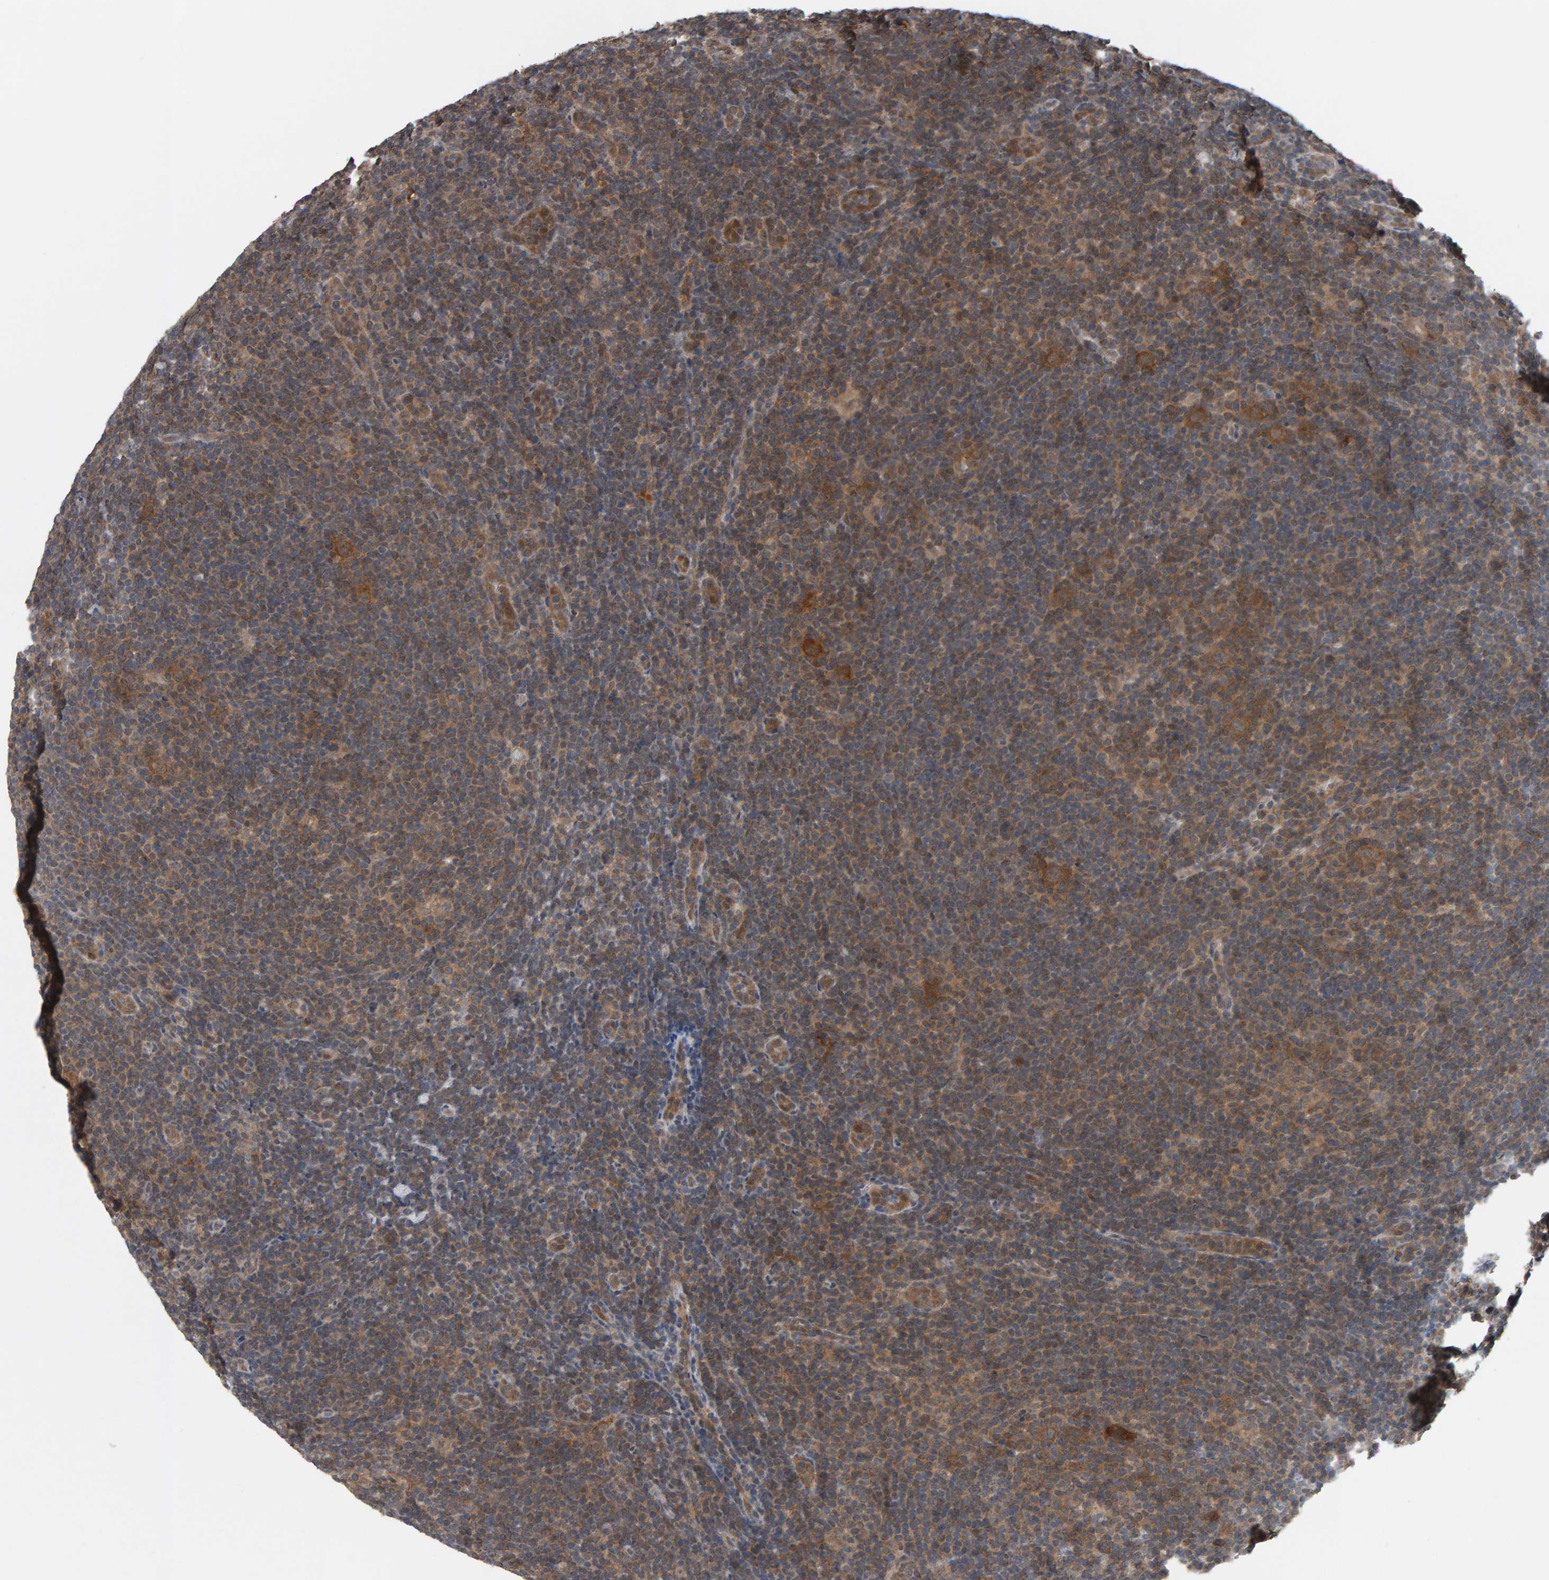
{"staining": {"intensity": "moderate", "quantity": ">75%", "location": "cytoplasmic/membranous"}, "tissue": "lymphoma", "cell_type": "Tumor cells", "image_type": "cancer", "snomed": [{"axis": "morphology", "description": "Hodgkin's disease, NOS"}, {"axis": "topography", "description": "Lymph node"}], "caption": "Moderate cytoplasmic/membranous protein positivity is seen in approximately >75% of tumor cells in Hodgkin's disease. (IHC, brightfield microscopy, high magnification).", "gene": "COASY", "patient": {"sex": "female", "age": 57}}